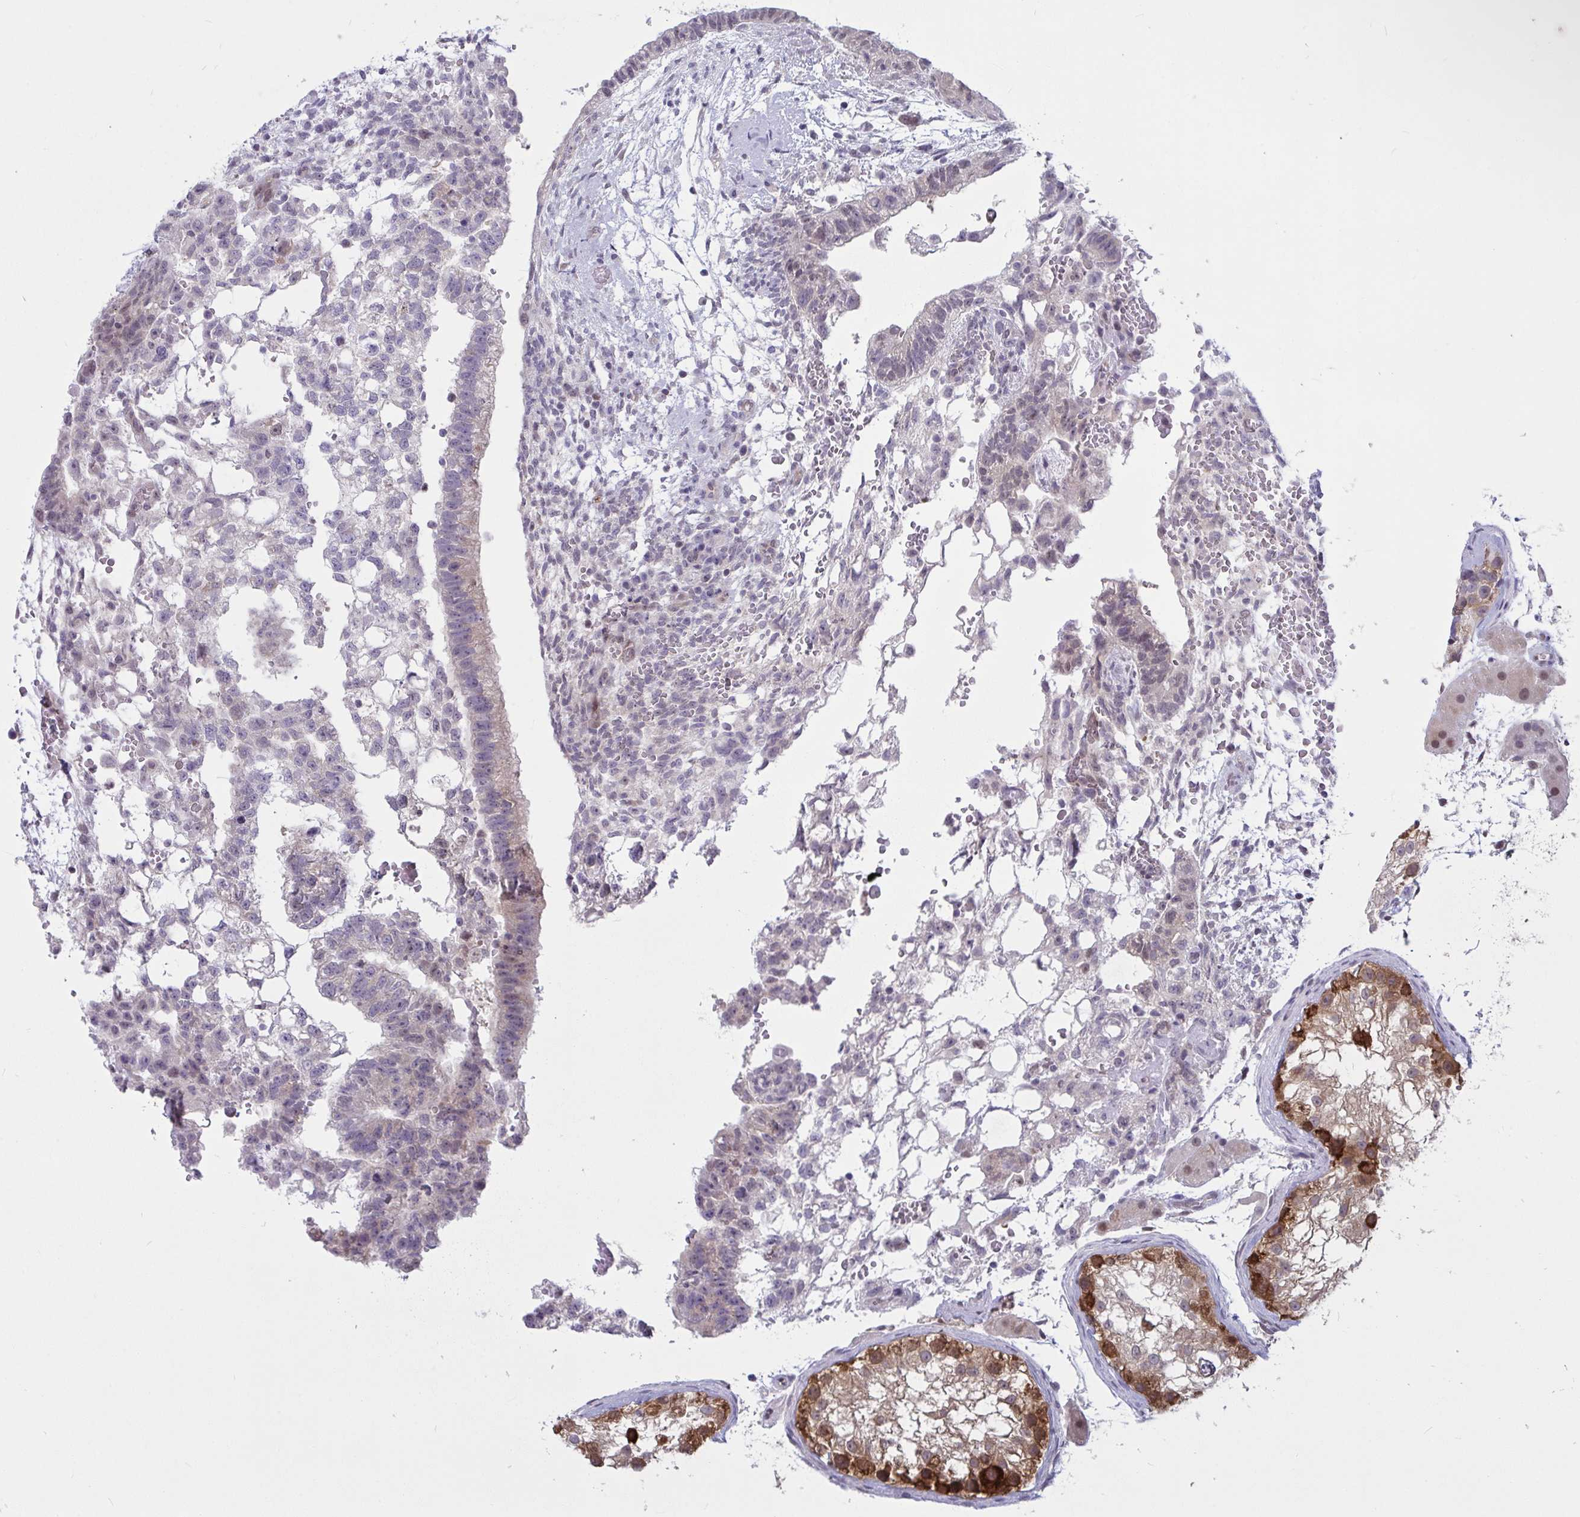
{"staining": {"intensity": "weak", "quantity": "<25%", "location": "cytoplasmic/membranous,nuclear"}, "tissue": "testis cancer", "cell_type": "Tumor cells", "image_type": "cancer", "snomed": [{"axis": "morphology", "description": "Normal tissue, NOS"}, {"axis": "morphology", "description": "Carcinoma, Embryonal, NOS"}, {"axis": "topography", "description": "Testis"}], "caption": "Tumor cells are negative for brown protein staining in embryonal carcinoma (testis).", "gene": "TSN", "patient": {"sex": "male", "age": 32}}